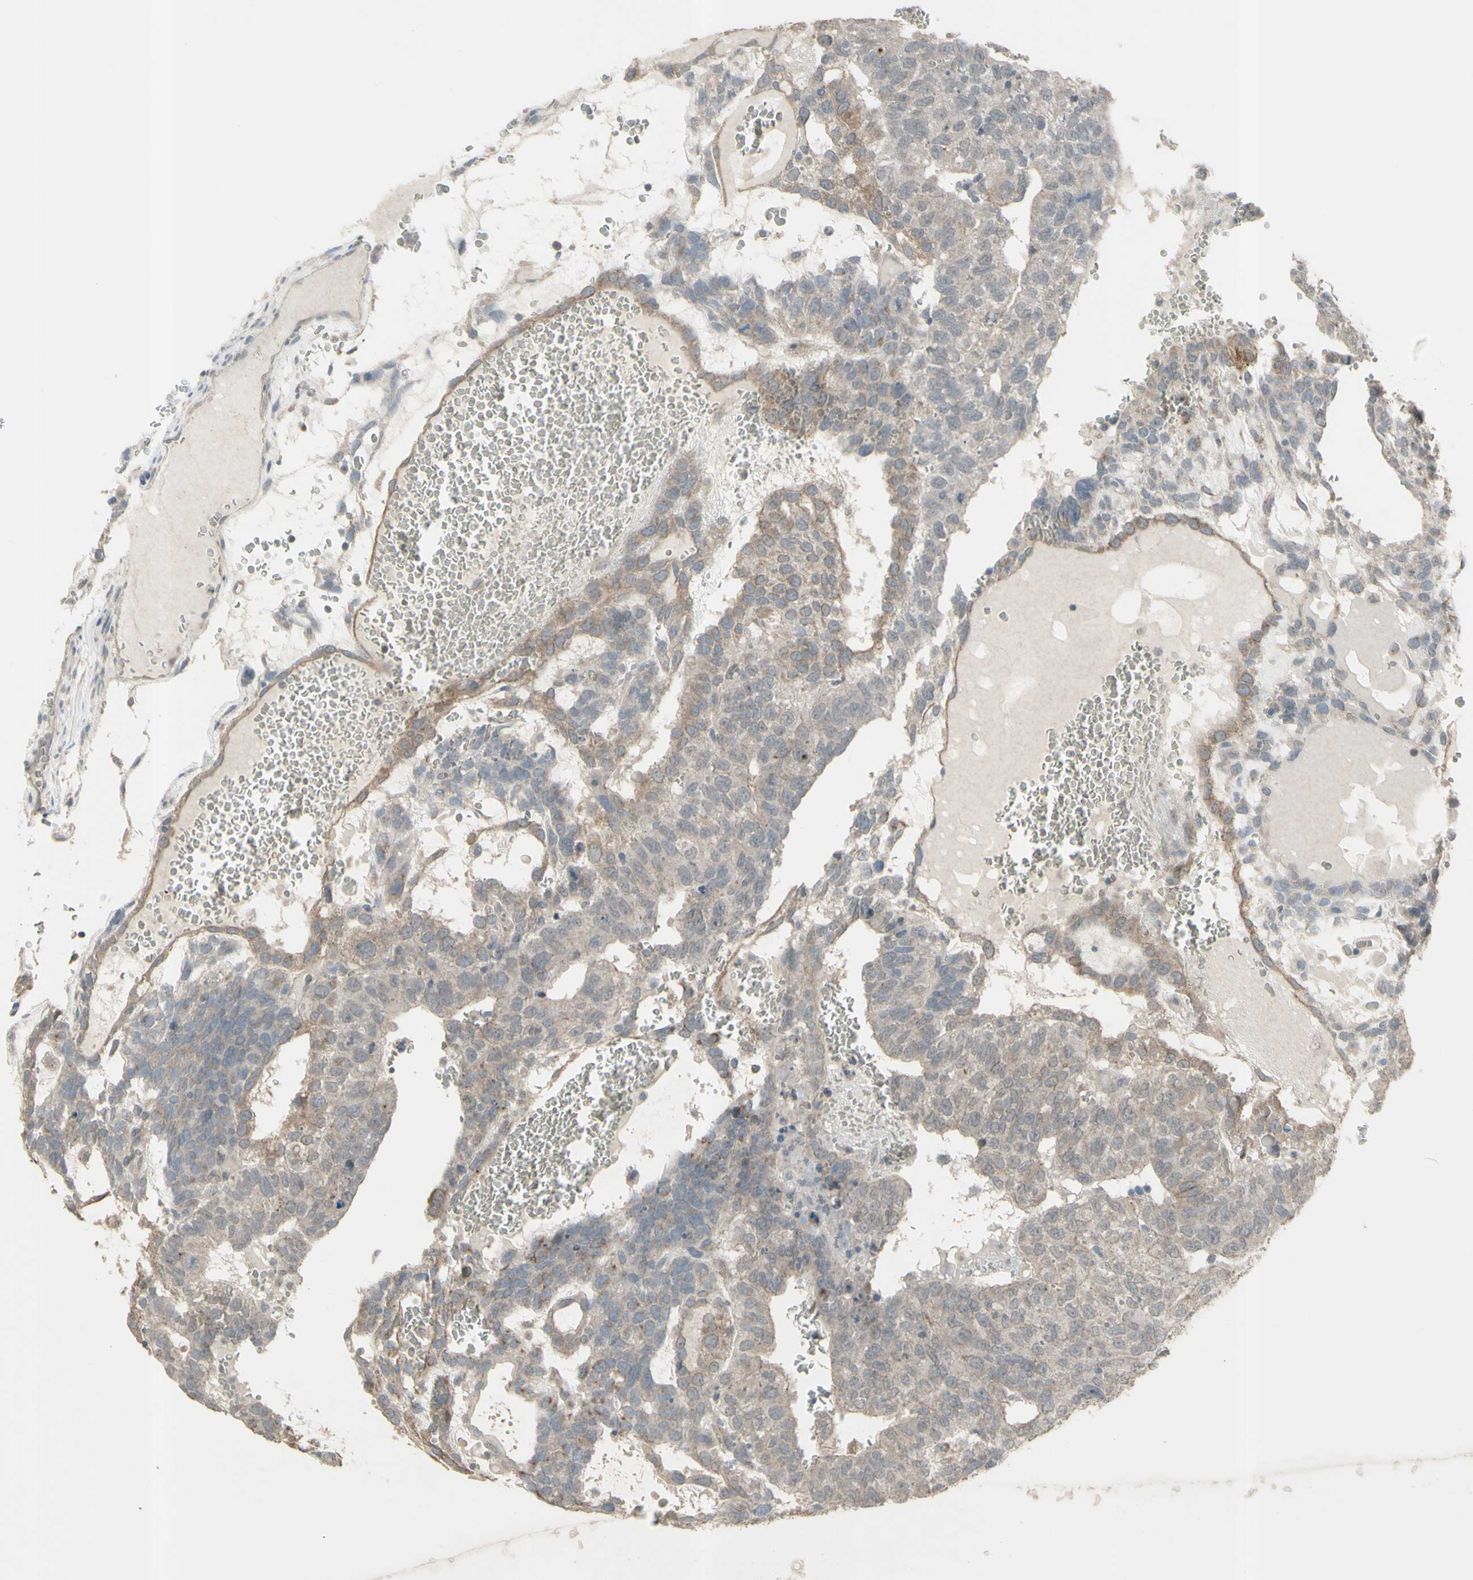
{"staining": {"intensity": "weak", "quantity": ">75%", "location": "cytoplasmic/membranous"}, "tissue": "testis cancer", "cell_type": "Tumor cells", "image_type": "cancer", "snomed": [{"axis": "morphology", "description": "Seminoma, NOS"}, {"axis": "morphology", "description": "Carcinoma, Embryonal, NOS"}, {"axis": "topography", "description": "Testis"}], "caption": "Weak cytoplasmic/membranous protein expression is seen in about >75% of tumor cells in testis cancer (embryonal carcinoma). (DAB IHC, brown staining for protein, blue staining for nuclei).", "gene": "GRAMD1B", "patient": {"sex": "male", "age": 52}}